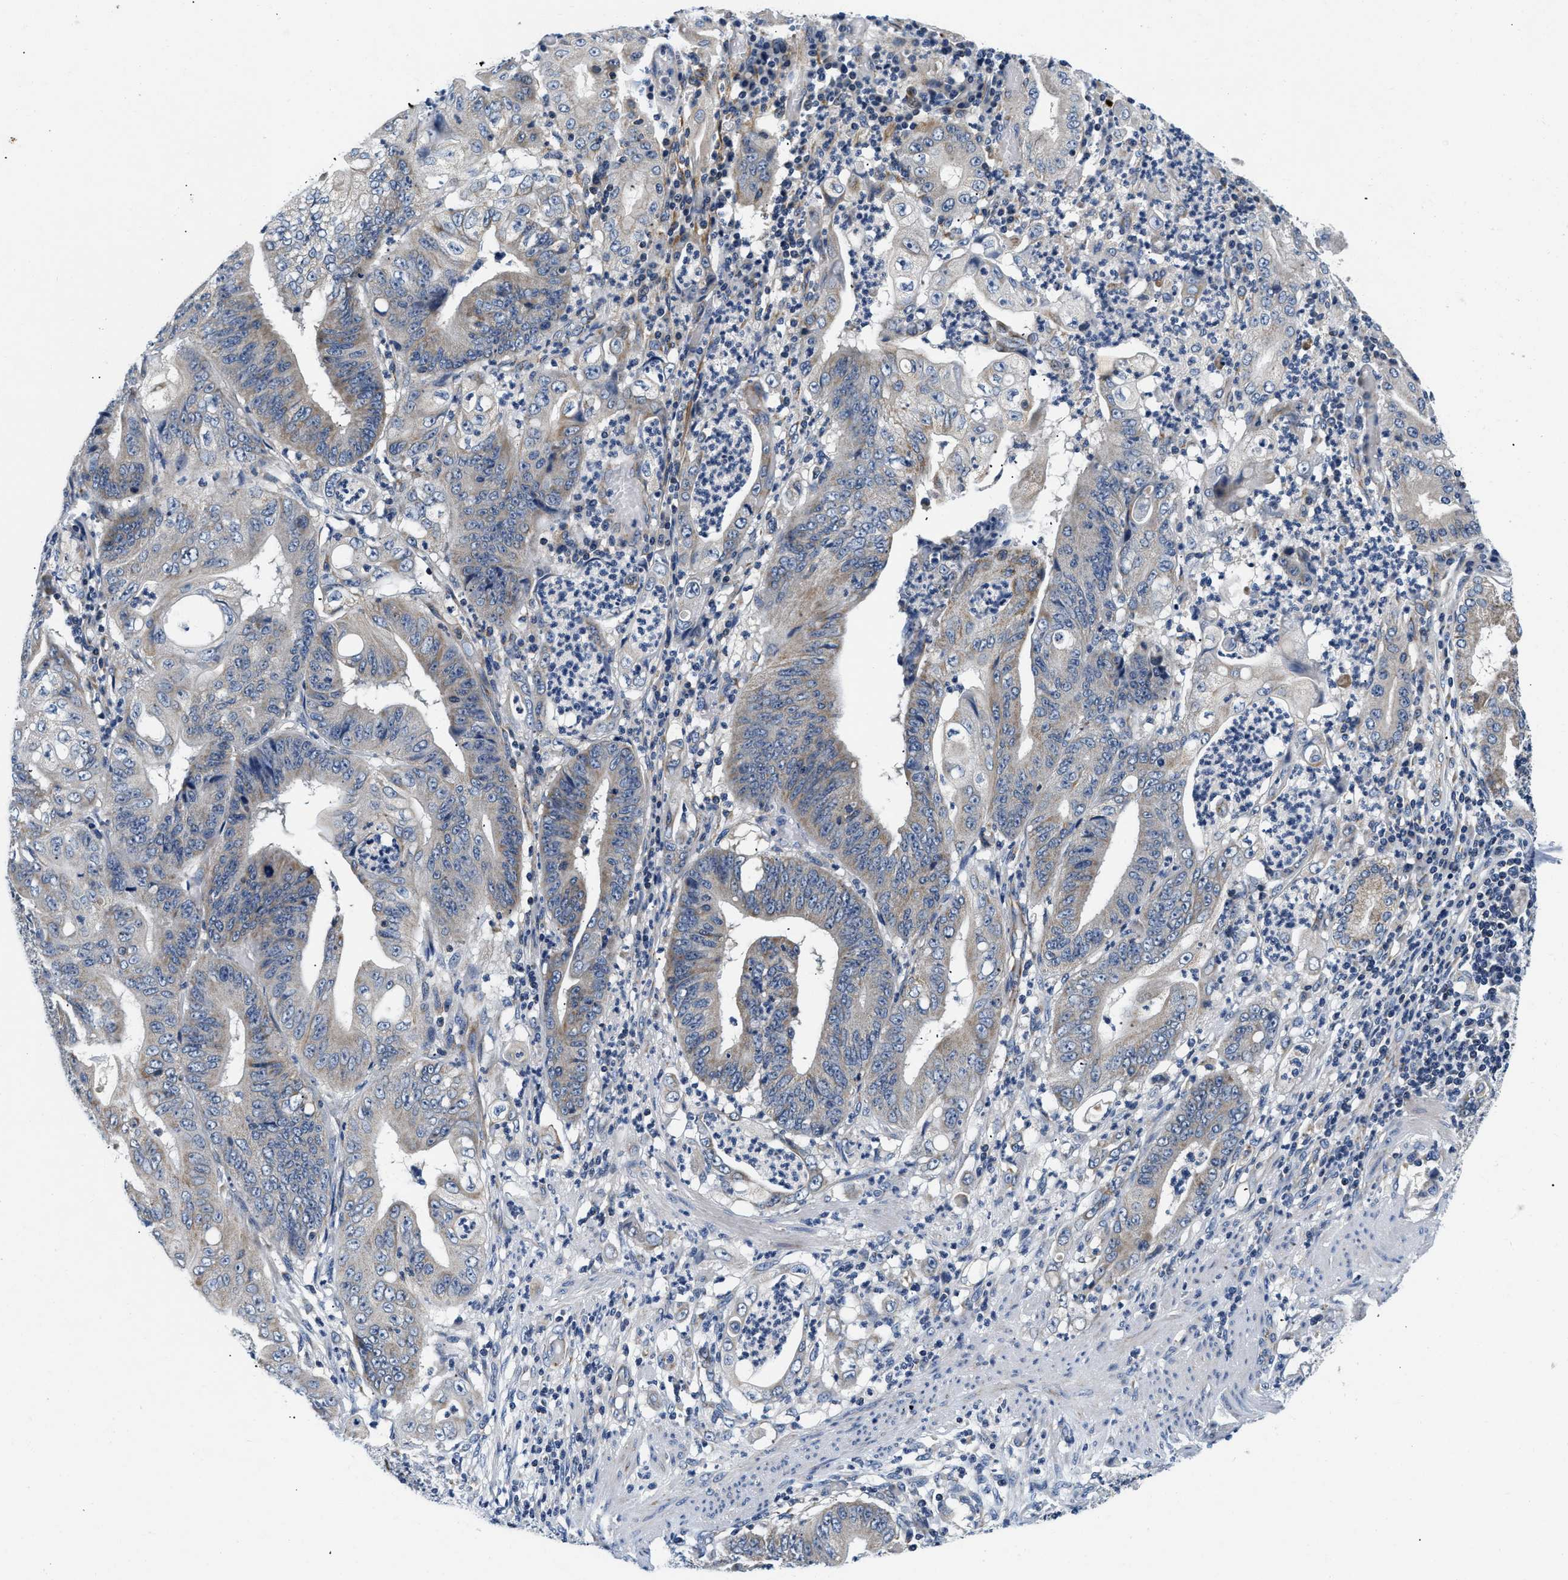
{"staining": {"intensity": "negative", "quantity": "none", "location": "none"}, "tissue": "stomach cancer", "cell_type": "Tumor cells", "image_type": "cancer", "snomed": [{"axis": "morphology", "description": "Adenocarcinoma, NOS"}, {"axis": "topography", "description": "Stomach"}], "caption": "This histopathology image is of stomach cancer stained with immunohistochemistry (IHC) to label a protein in brown with the nuclei are counter-stained blue. There is no staining in tumor cells.", "gene": "PDP1", "patient": {"sex": "female", "age": 73}}